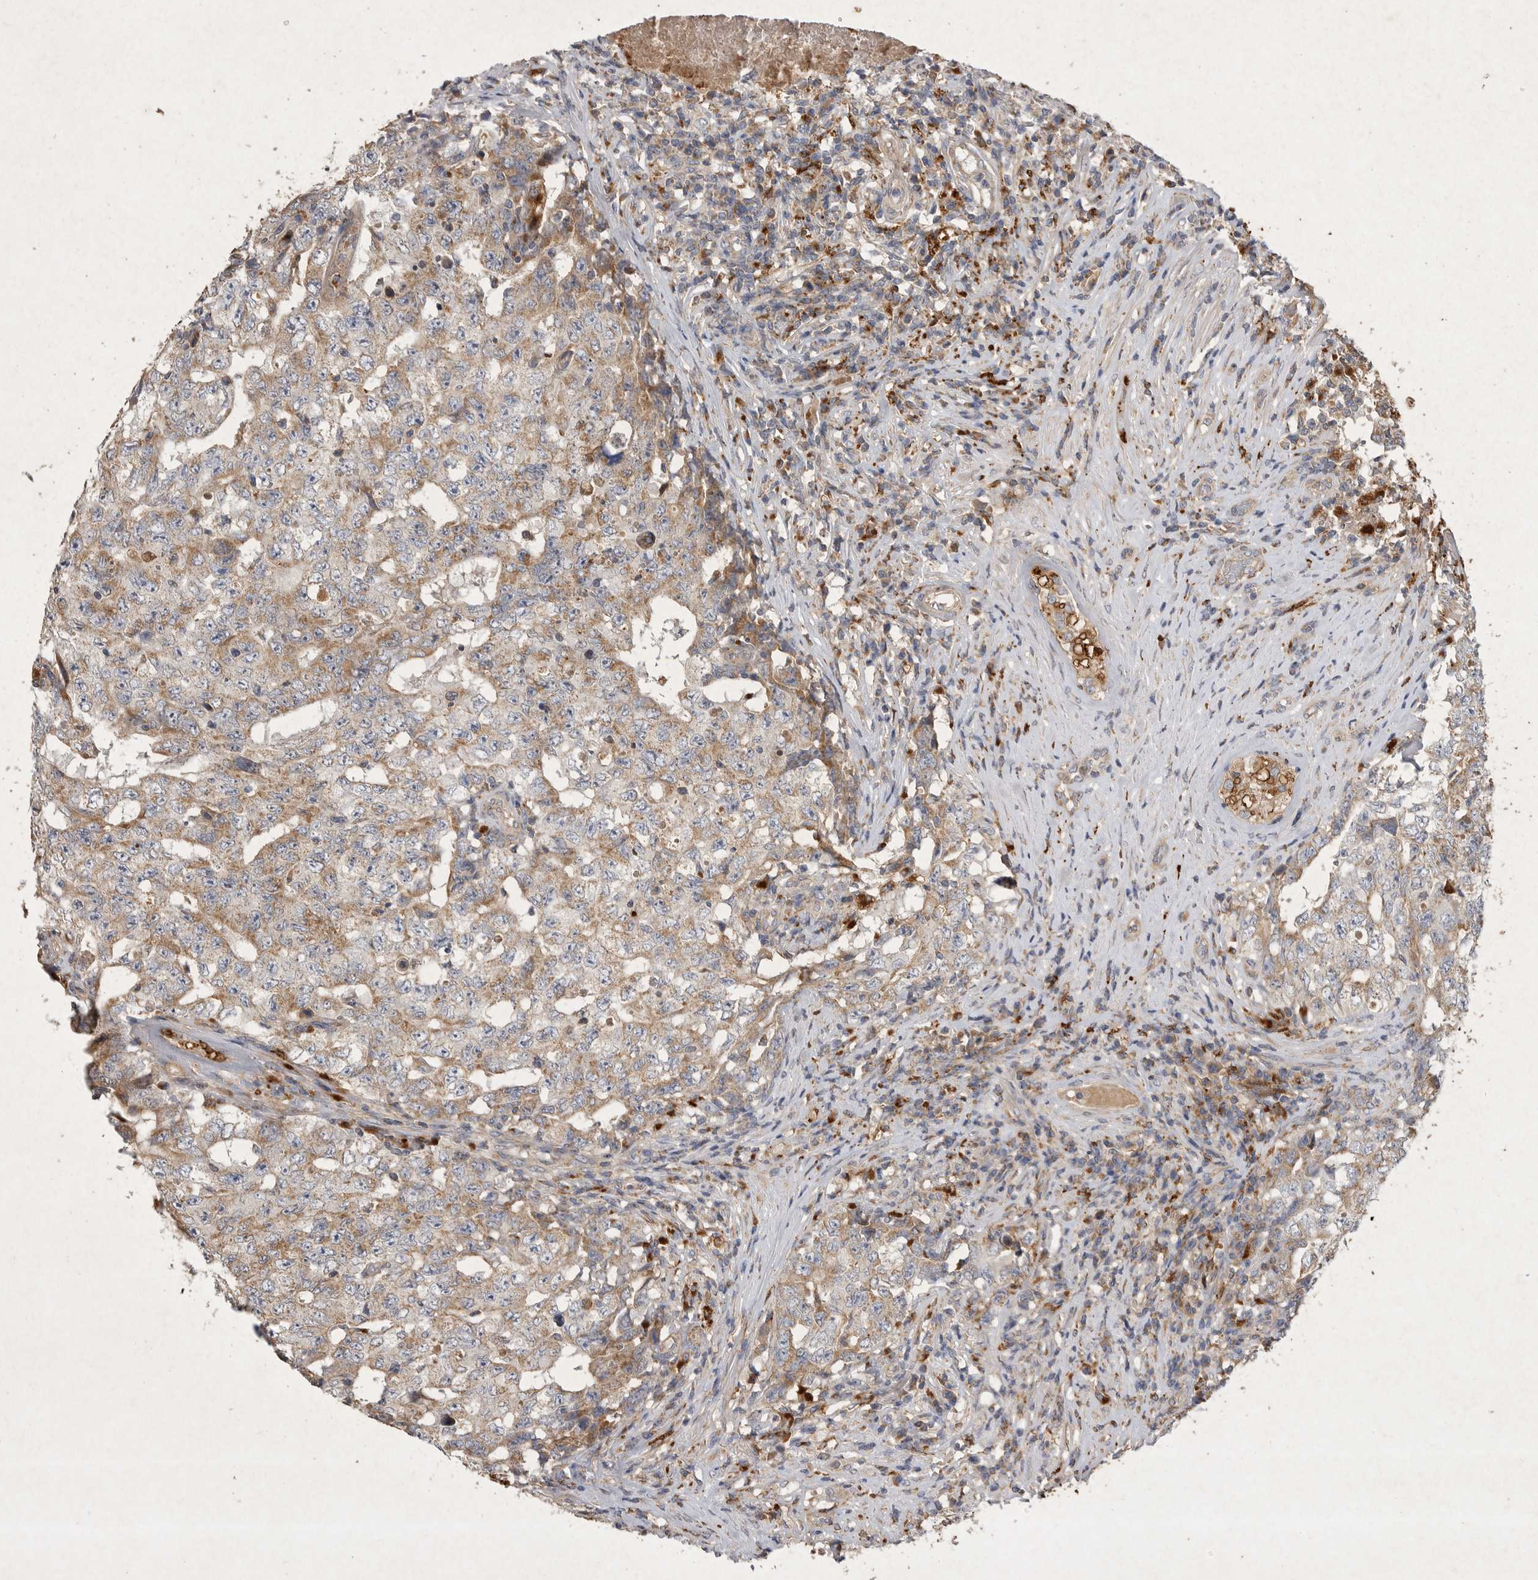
{"staining": {"intensity": "moderate", "quantity": ">75%", "location": "cytoplasmic/membranous"}, "tissue": "testis cancer", "cell_type": "Tumor cells", "image_type": "cancer", "snomed": [{"axis": "morphology", "description": "Carcinoma, Embryonal, NOS"}, {"axis": "topography", "description": "Testis"}], "caption": "Immunohistochemistry (DAB) staining of human testis embryonal carcinoma exhibits moderate cytoplasmic/membranous protein positivity in approximately >75% of tumor cells. Ihc stains the protein in brown and the nuclei are stained blue.", "gene": "MRPL41", "patient": {"sex": "male", "age": 26}}